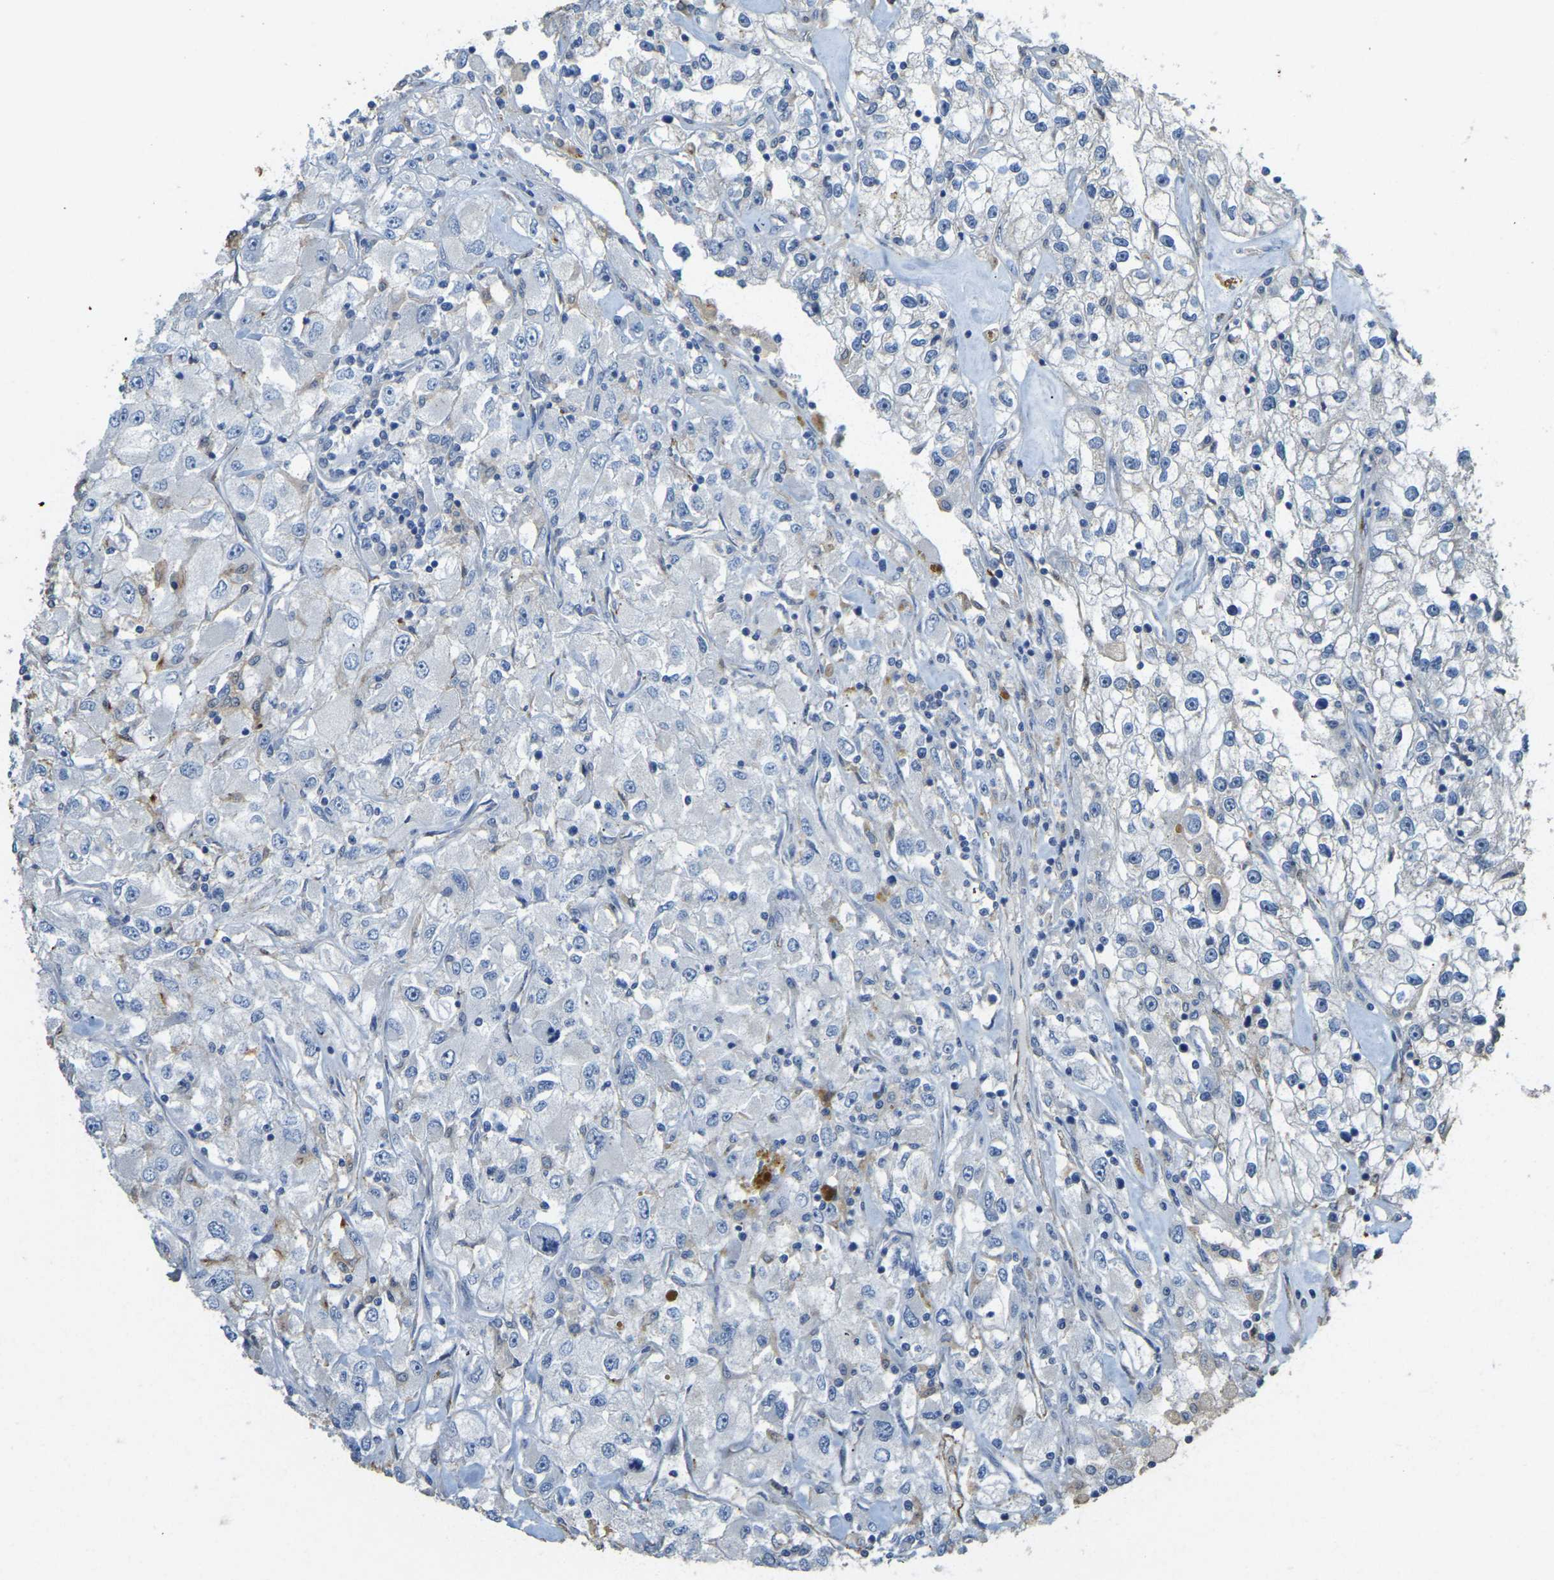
{"staining": {"intensity": "negative", "quantity": "none", "location": "none"}, "tissue": "renal cancer", "cell_type": "Tumor cells", "image_type": "cancer", "snomed": [{"axis": "morphology", "description": "Adenocarcinoma, NOS"}, {"axis": "topography", "description": "Kidney"}], "caption": "Renal adenocarcinoma stained for a protein using immunohistochemistry (IHC) demonstrates no positivity tumor cells.", "gene": "FAM174A", "patient": {"sex": "female", "age": 52}}